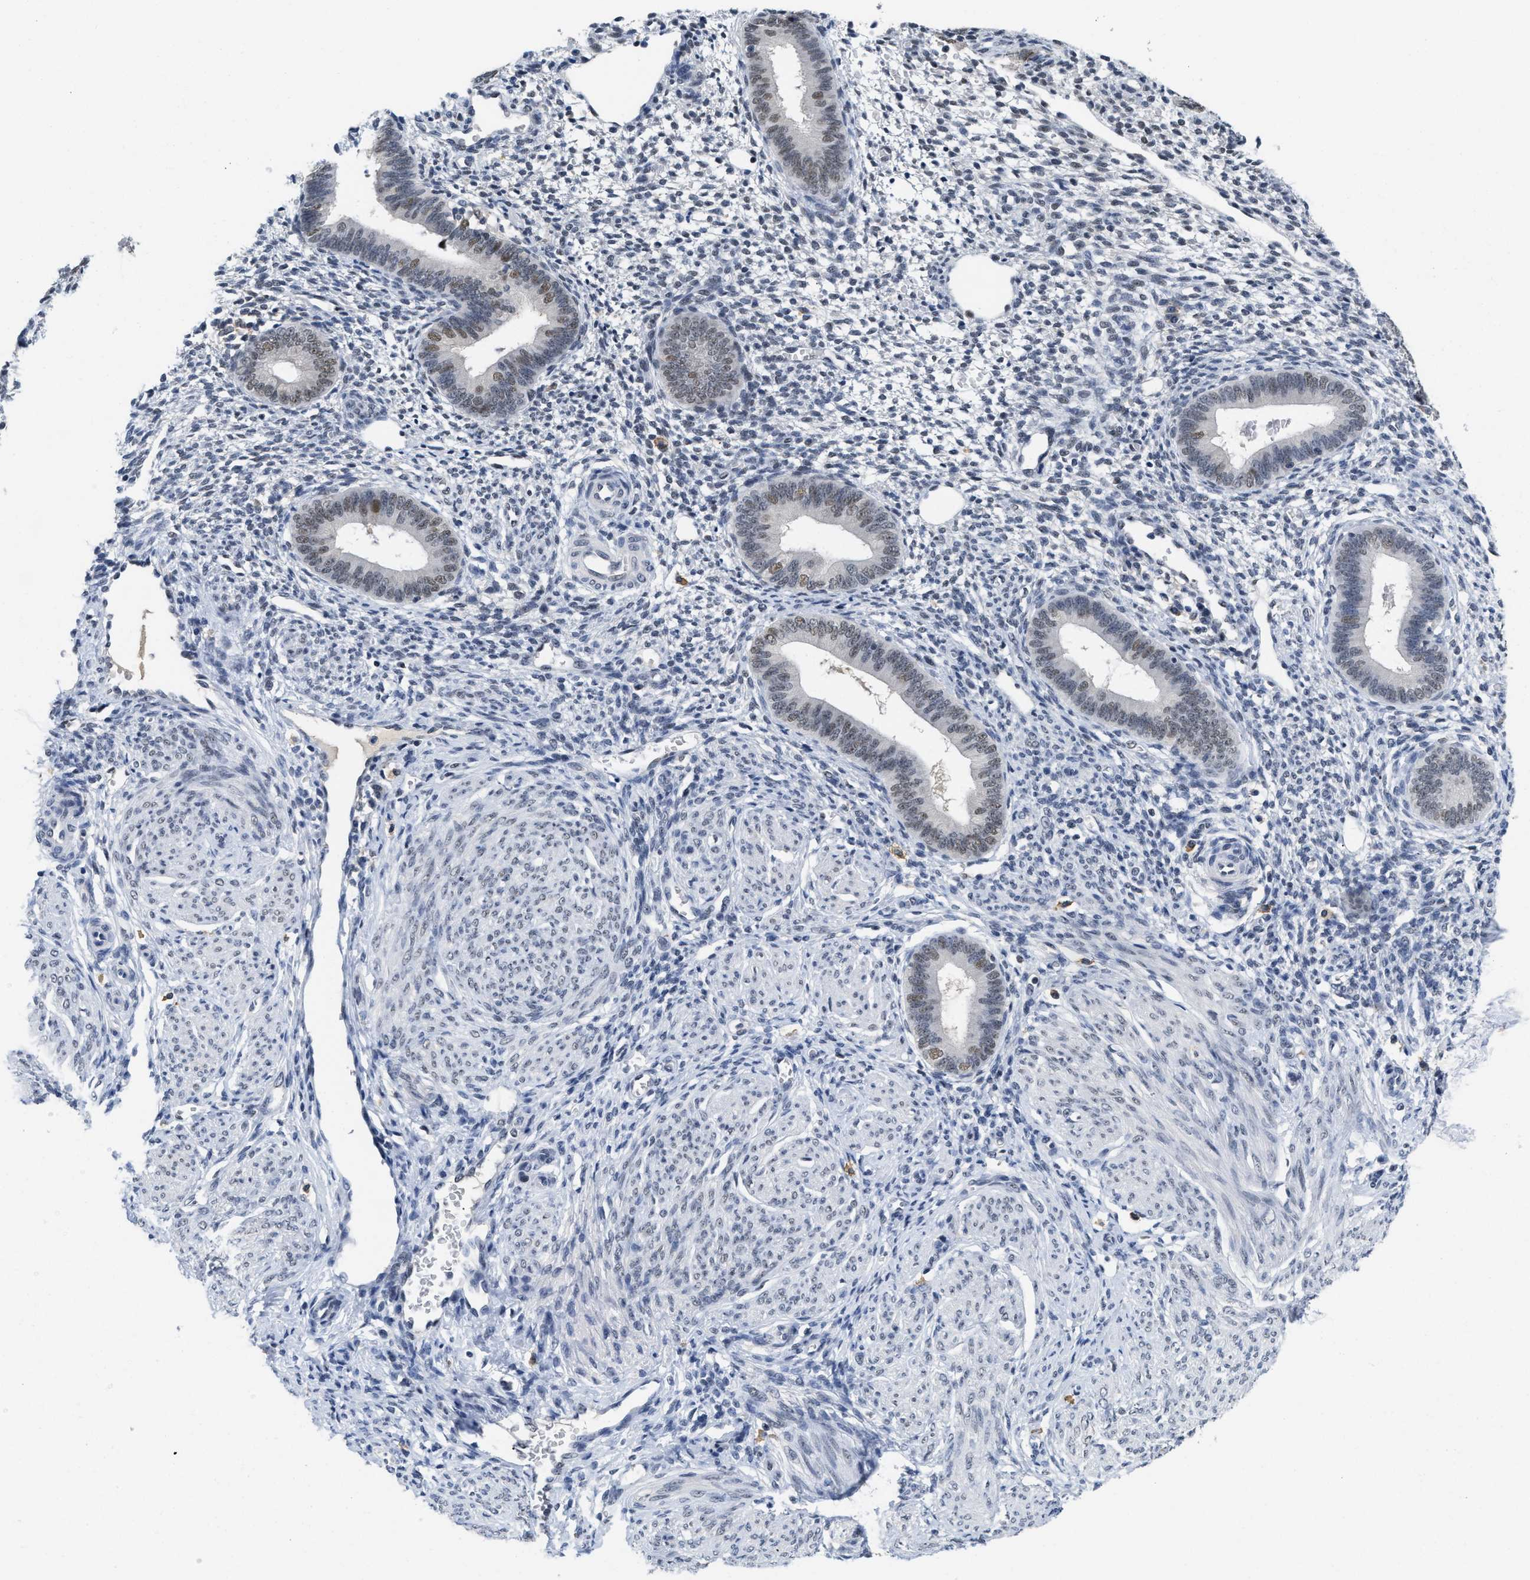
{"staining": {"intensity": "weak", "quantity": "<25%", "location": "nuclear"}, "tissue": "endometrium", "cell_type": "Cells in endometrial stroma", "image_type": "normal", "snomed": [{"axis": "morphology", "description": "Normal tissue, NOS"}, {"axis": "topography", "description": "Endometrium"}], "caption": "Immunohistochemical staining of benign human endometrium demonstrates no significant positivity in cells in endometrial stroma. (DAB immunohistochemistry (IHC), high magnification).", "gene": "GGNBP2", "patient": {"sex": "female", "age": 46}}